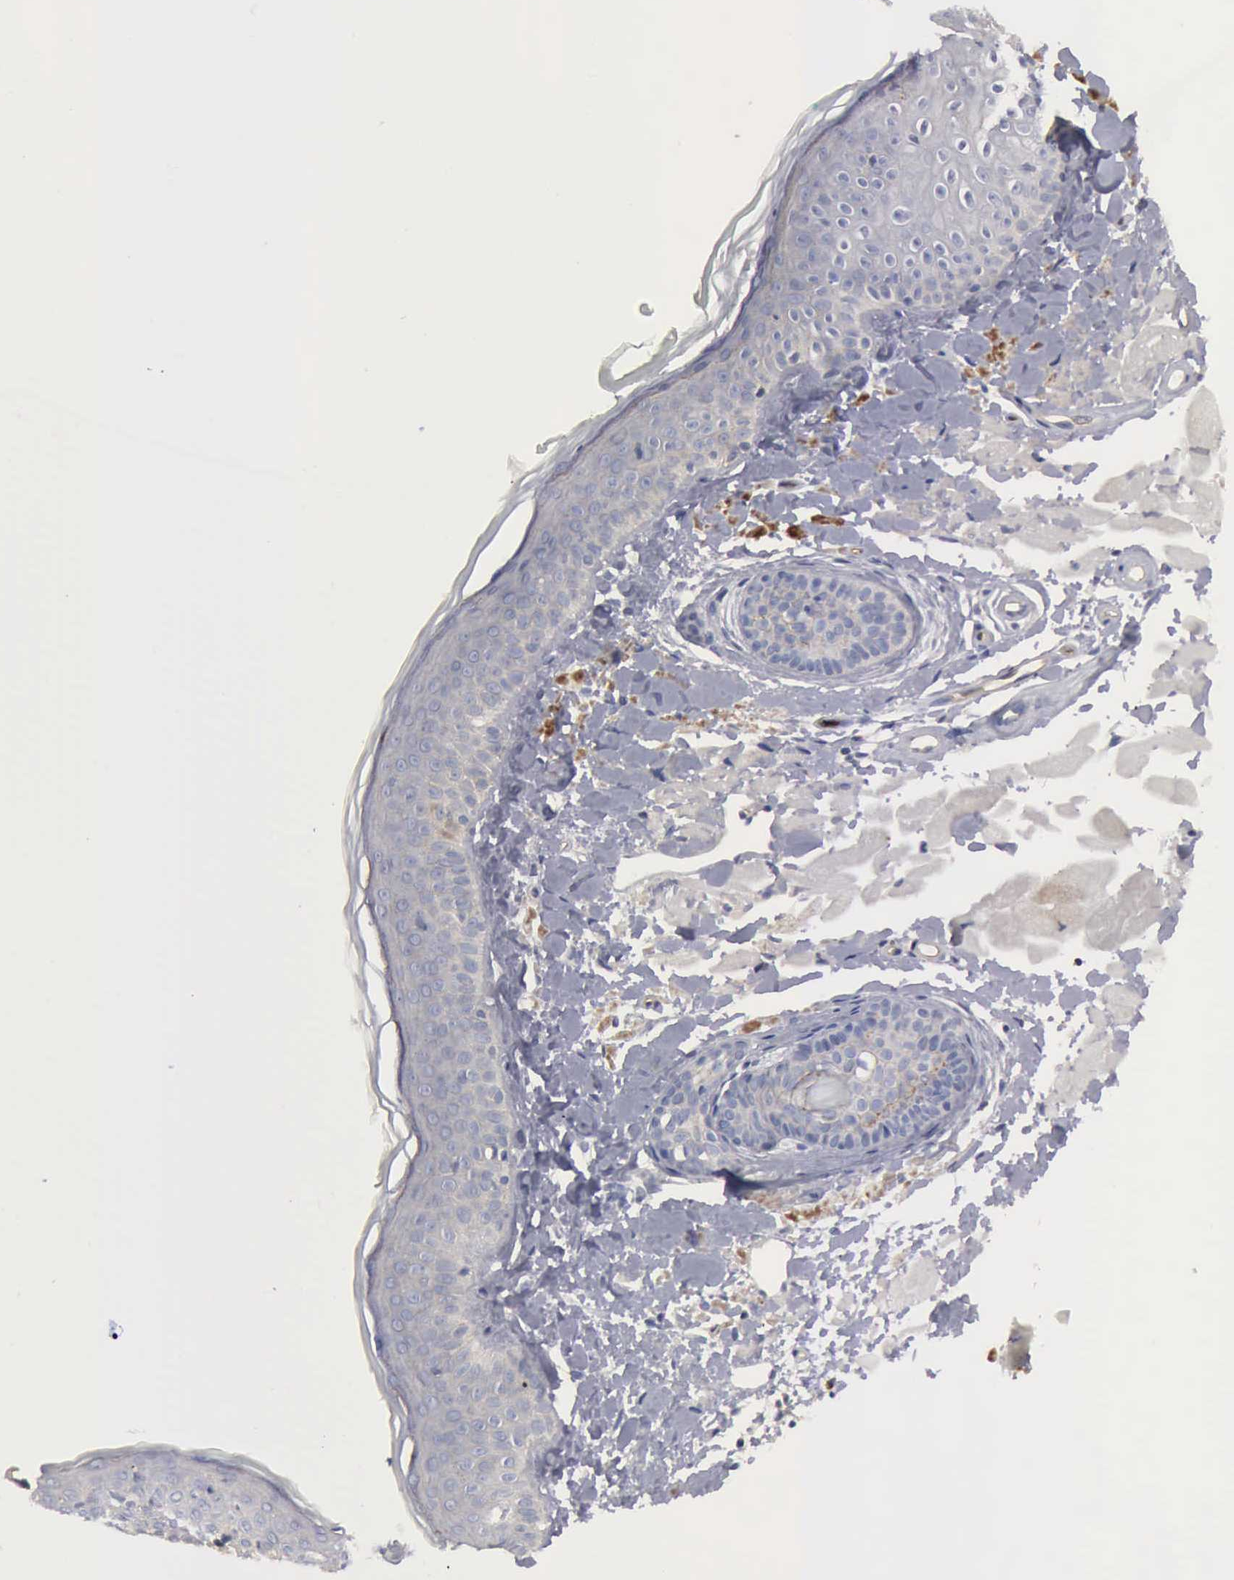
{"staining": {"intensity": "negative", "quantity": "none", "location": "none"}, "tissue": "skin", "cell_type": "Fibroblasts", "image_type": "normal", "snomed": [{"axis": "morphology", "description": "Normal tissue, NOS"}, {"axis": "topography", "description": "Skin"}], "caption": "IHC histopathology image of normal human skin stained for a protein (brown), which displays no expression in fibroblasts. (DAB immunohistochemistry (IHC) visualized using brightfield microscopy, high magnification).", "gene": "RDX", "patient": {"sex": "male", "age": 86}}